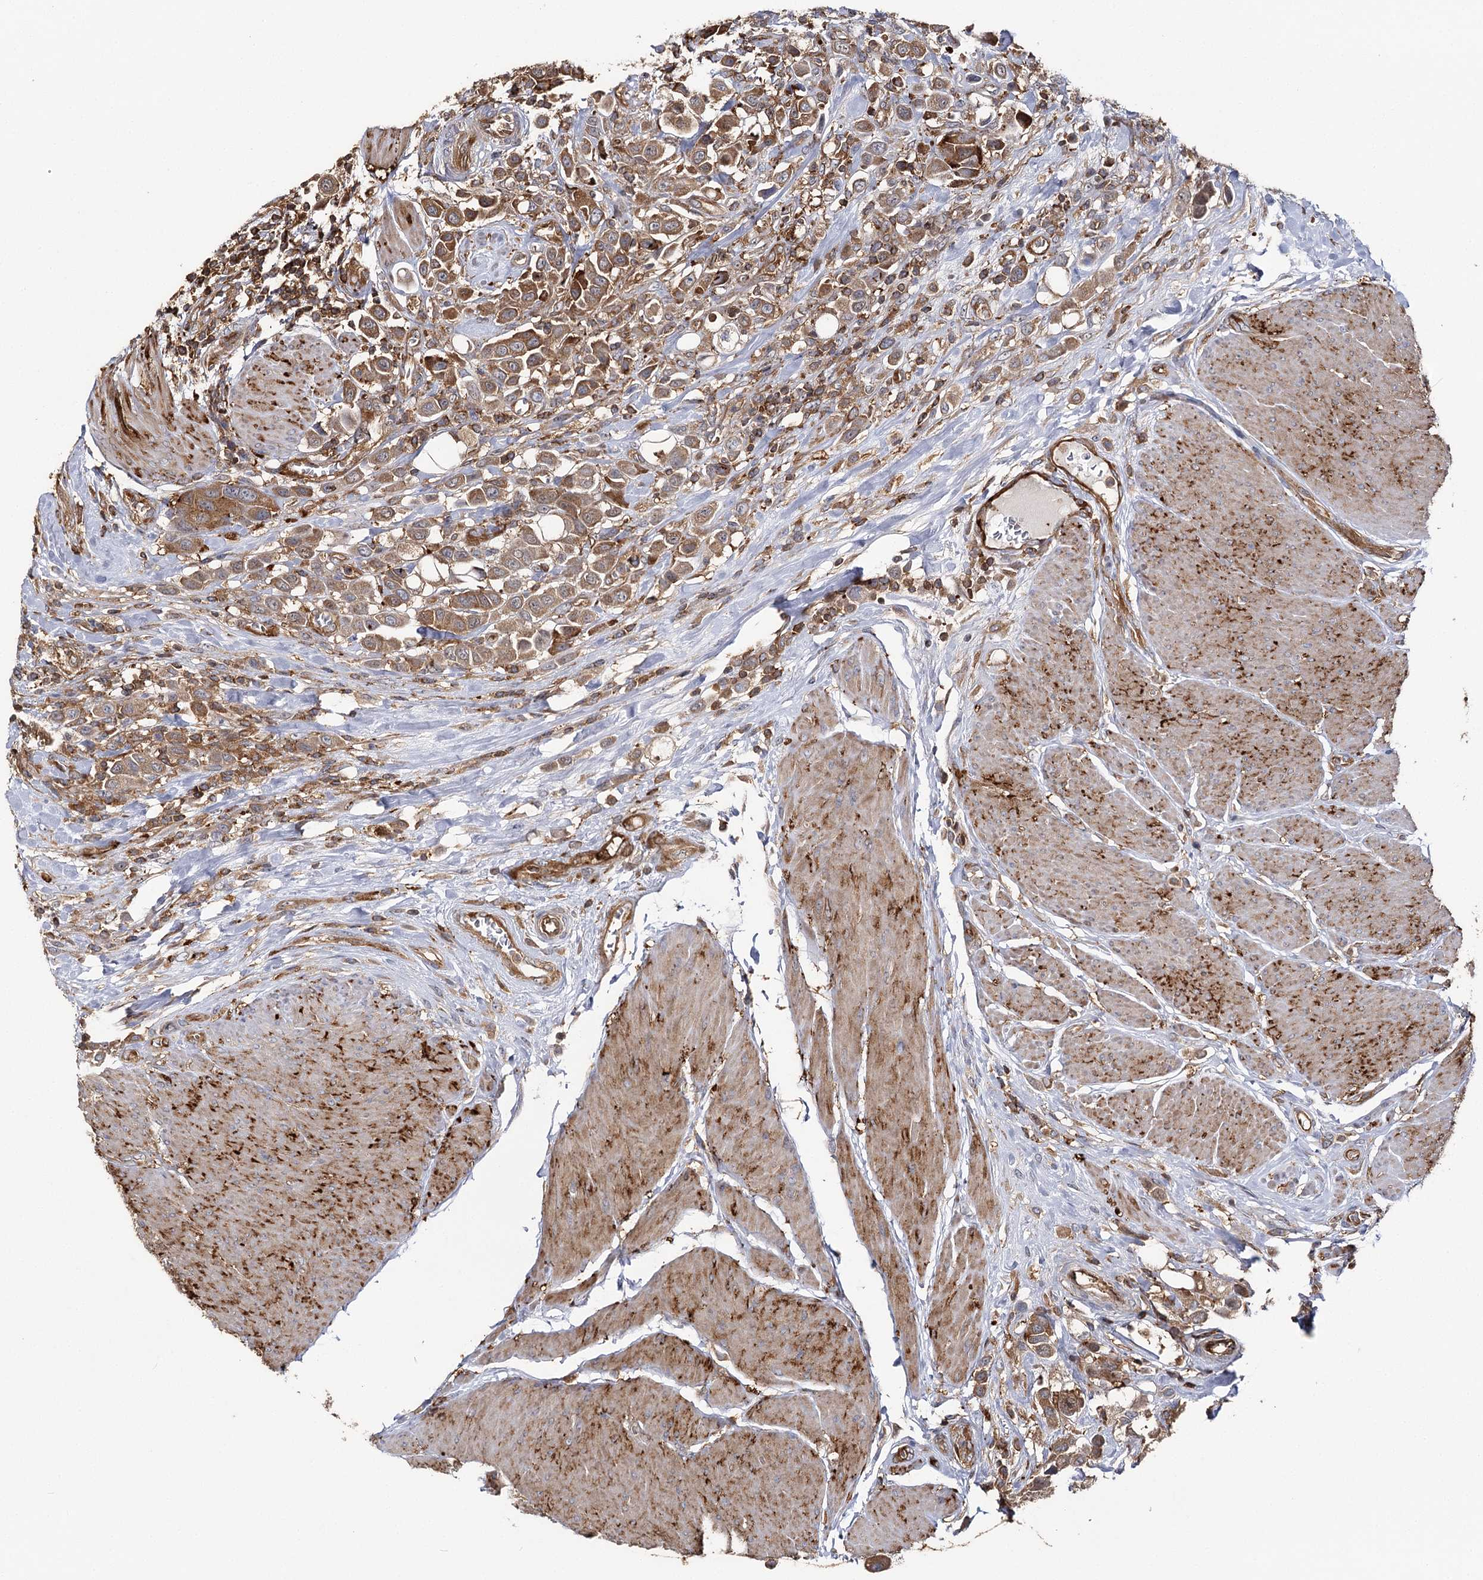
{"staining": {"intensity": "moderate", "quantity": ">75%", "location": "cytoplasmic/membranous"}, "tissue": "urothelial cancer", "cell_type": "Tumor cells", "image_type": "cancer", "snomed": [{"axis": "morphology", "description": "Urothelial carcinoma, High grade"}, {"axis": "topography", "description": "Urinary bladder"}], "caption": "This is a photomicrograph of immunohistochemistry (IHC) staining of urothelial cancer, which shows moderate positivity in the cytoplasmic/membranous of tumor cells.", "gene": "SEC24B", "patient": {"sex": "male", "age": 50}}